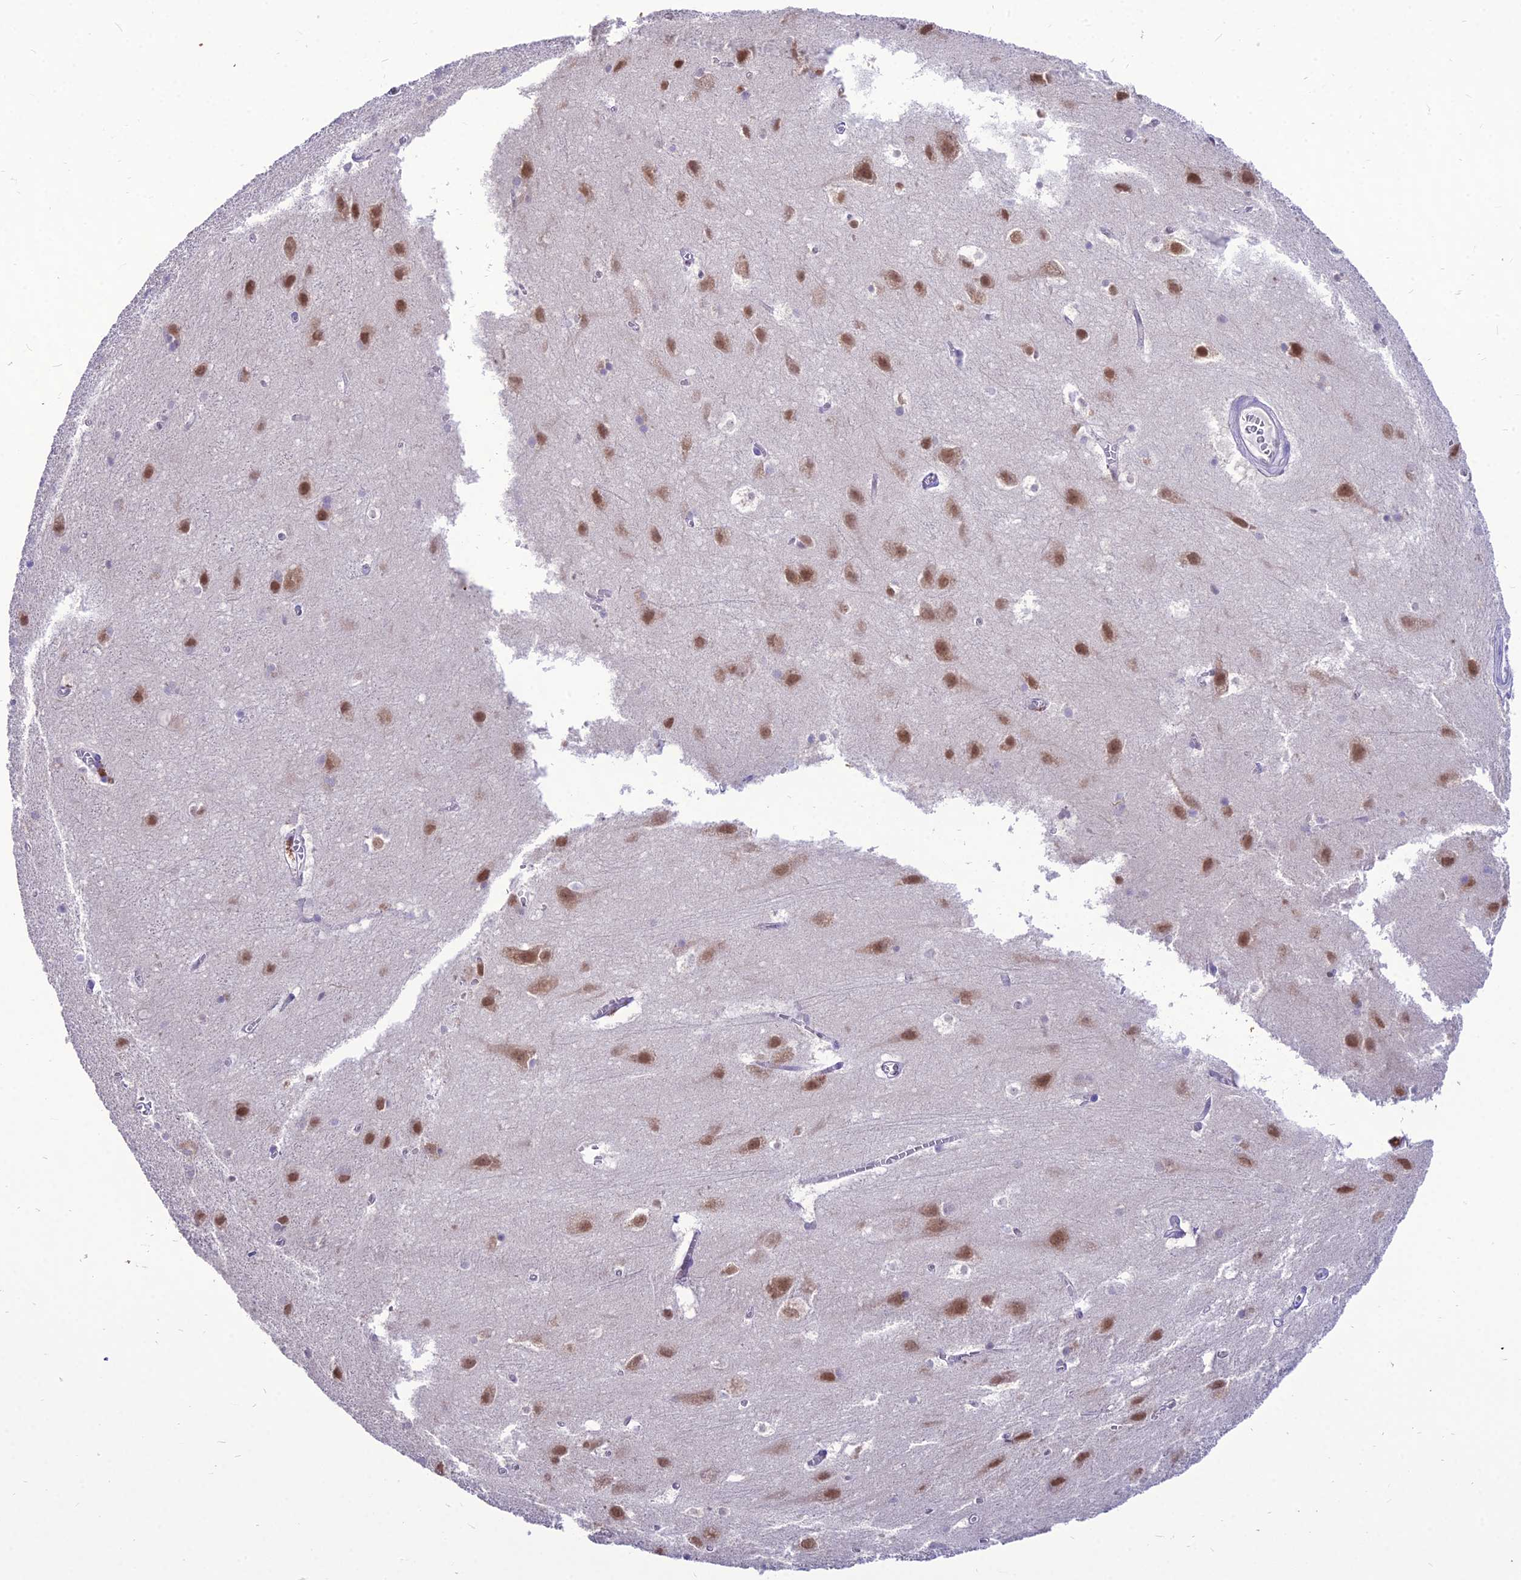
{"staining": {"intensity": "negative", "quantity": "none", "location": "none"}, "tissue": "cerebral cortex", "cell_type": "Endothelial cells", "image_type": "normal", "snomed": [{"axis": "morphology", "description": "Normal tissue, NOS"}, {"axis": "topography", "description": "Cerebral cortex"}], "caption": "IHC image of normal cerebral cortex: human cerebral cortex stained with DAB demonstrates no significant protein staining in endothelial cells.", "gene": "NOVA2", "patient": {"sex": "male", "age": 54}}